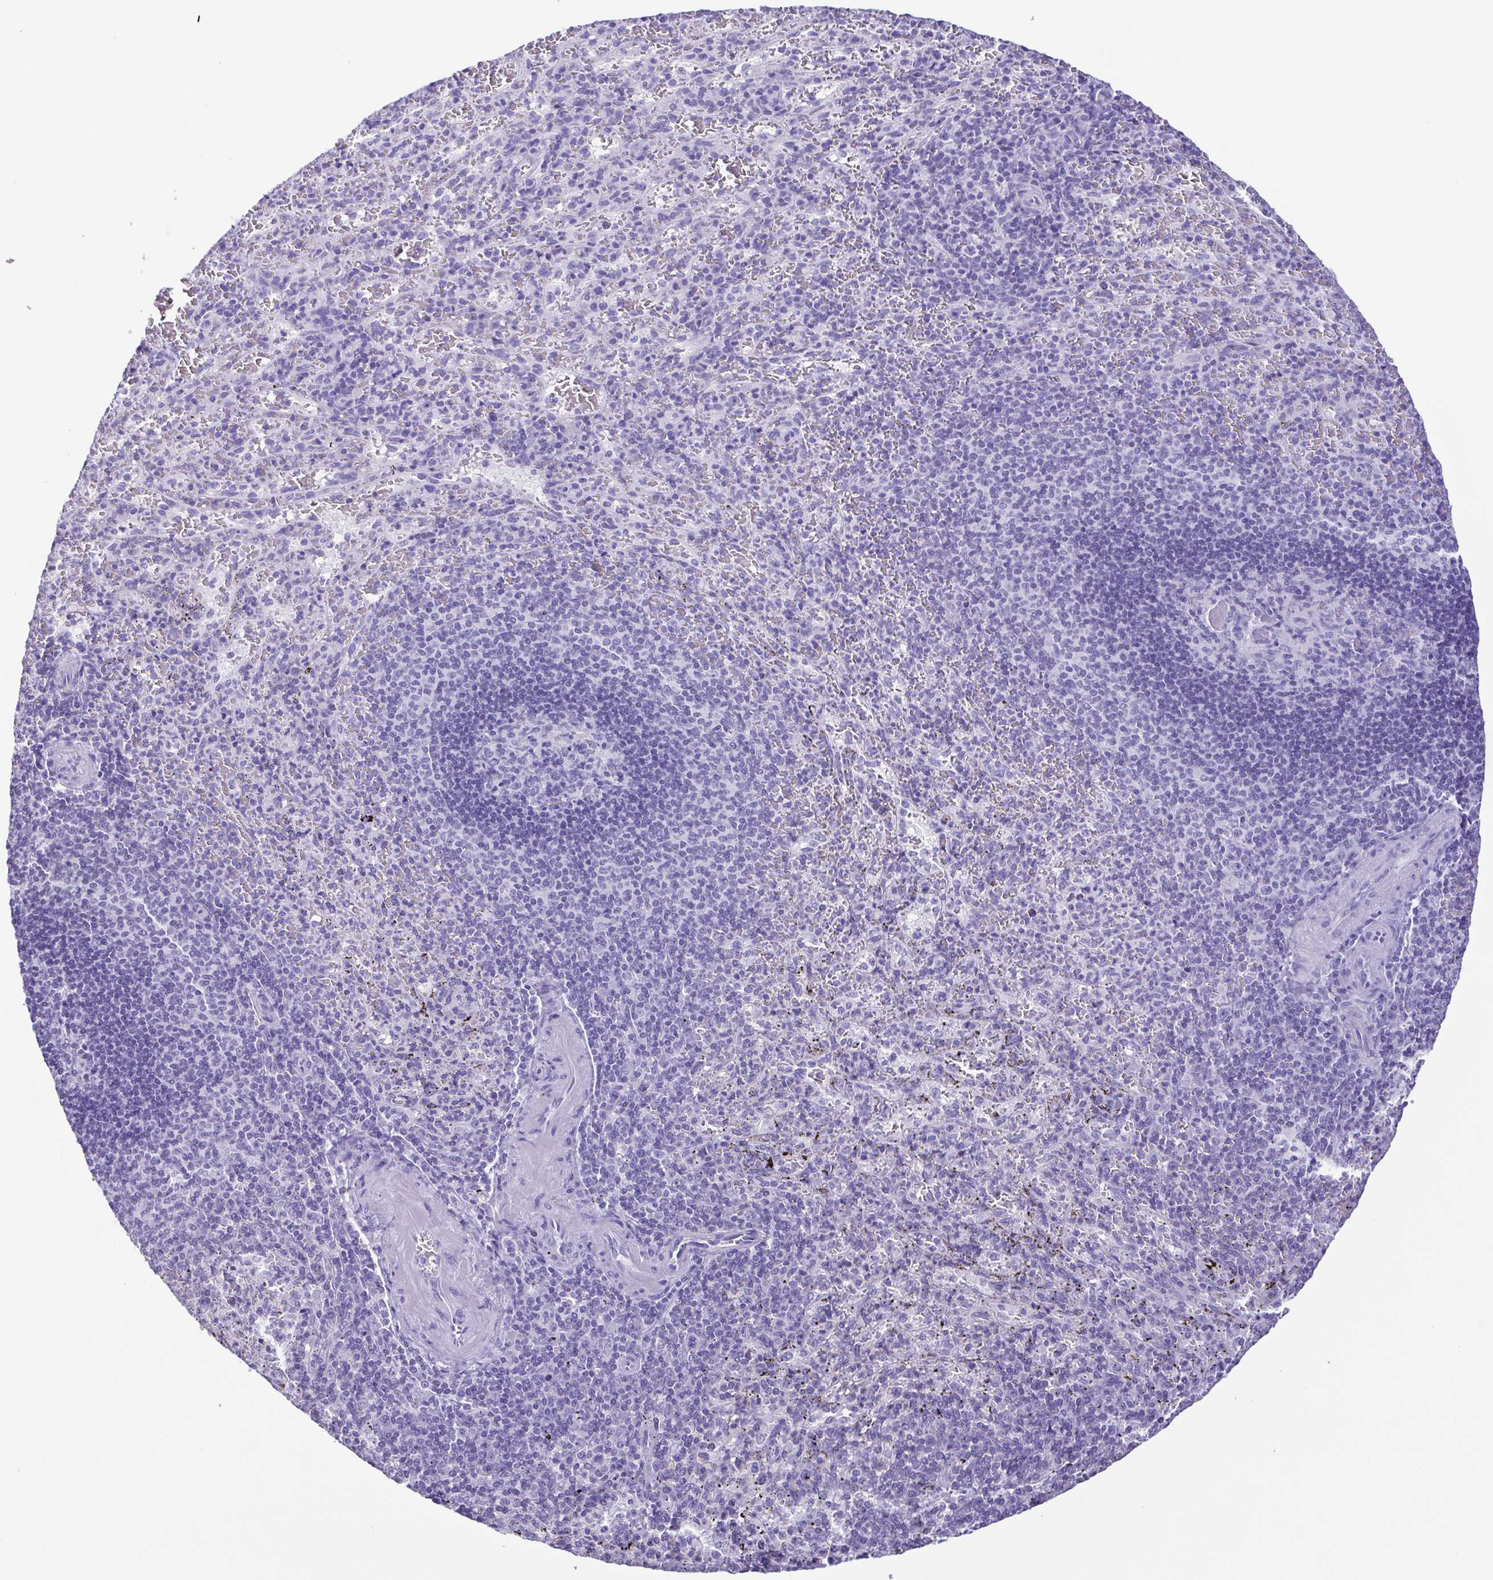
{"staining": {"intensity": "negative", "quantity": "none", "location": "none"}, "tissue": "spleen", "cell_type": "Cells in red pulp", "image_type": "normal", "snomed": [{"axis": "morphology", "description": "Normal tissue, NOS"}, {"axis": "topography", "description": "Spleen"}], "caption": "The image reveals no significant expression in cells in red pulp of spleen. (DAB immunohistochemistry visualized using brightfield microscopy, high magnification).", "gene": "OVGP1", "patient": {"sex": "male", "age": 57}}